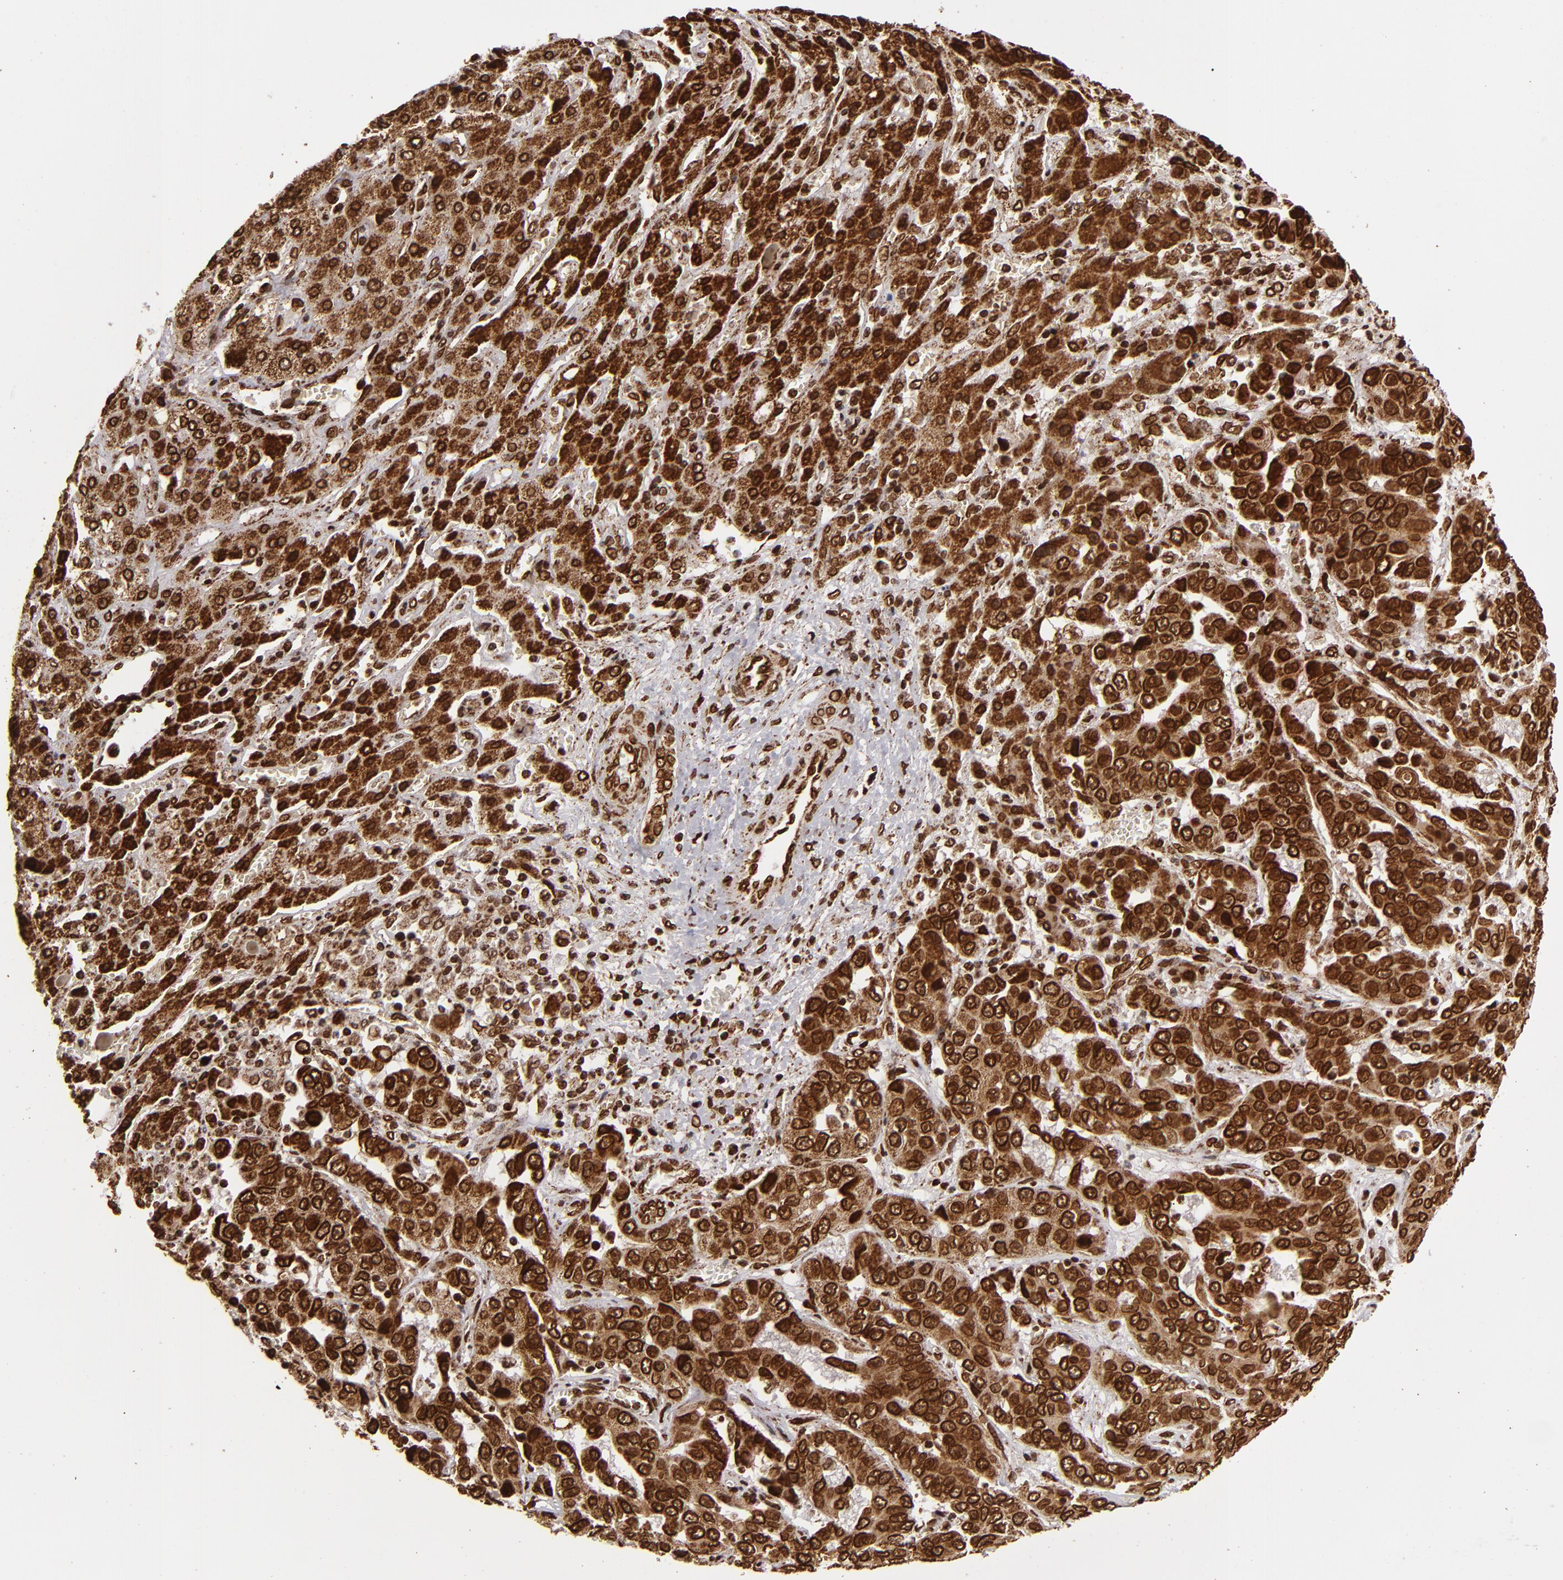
{"staining": {"intensity": "strong", "quantity": ">75%", "location": "cytoplasmic/membranous,nuclear"}, "tissue": "liver cancer", "cell_type": "Tumor cells", "image_type": "cancer", "snomed": [{"axis": "morphology", "description": "Cholangiocarcinoma"}, {"axis": "topography", "description": "Liver"}], "caption": "Immunohistochemical staining of human liver cancer (cholangiocarcinoma) reveals high levels of strong cytoplasmic/membranous and nuclear expression in about >75% of tumor cells.", "gene": "CUL3", "patient": {"sex": "female", "age": 52}}